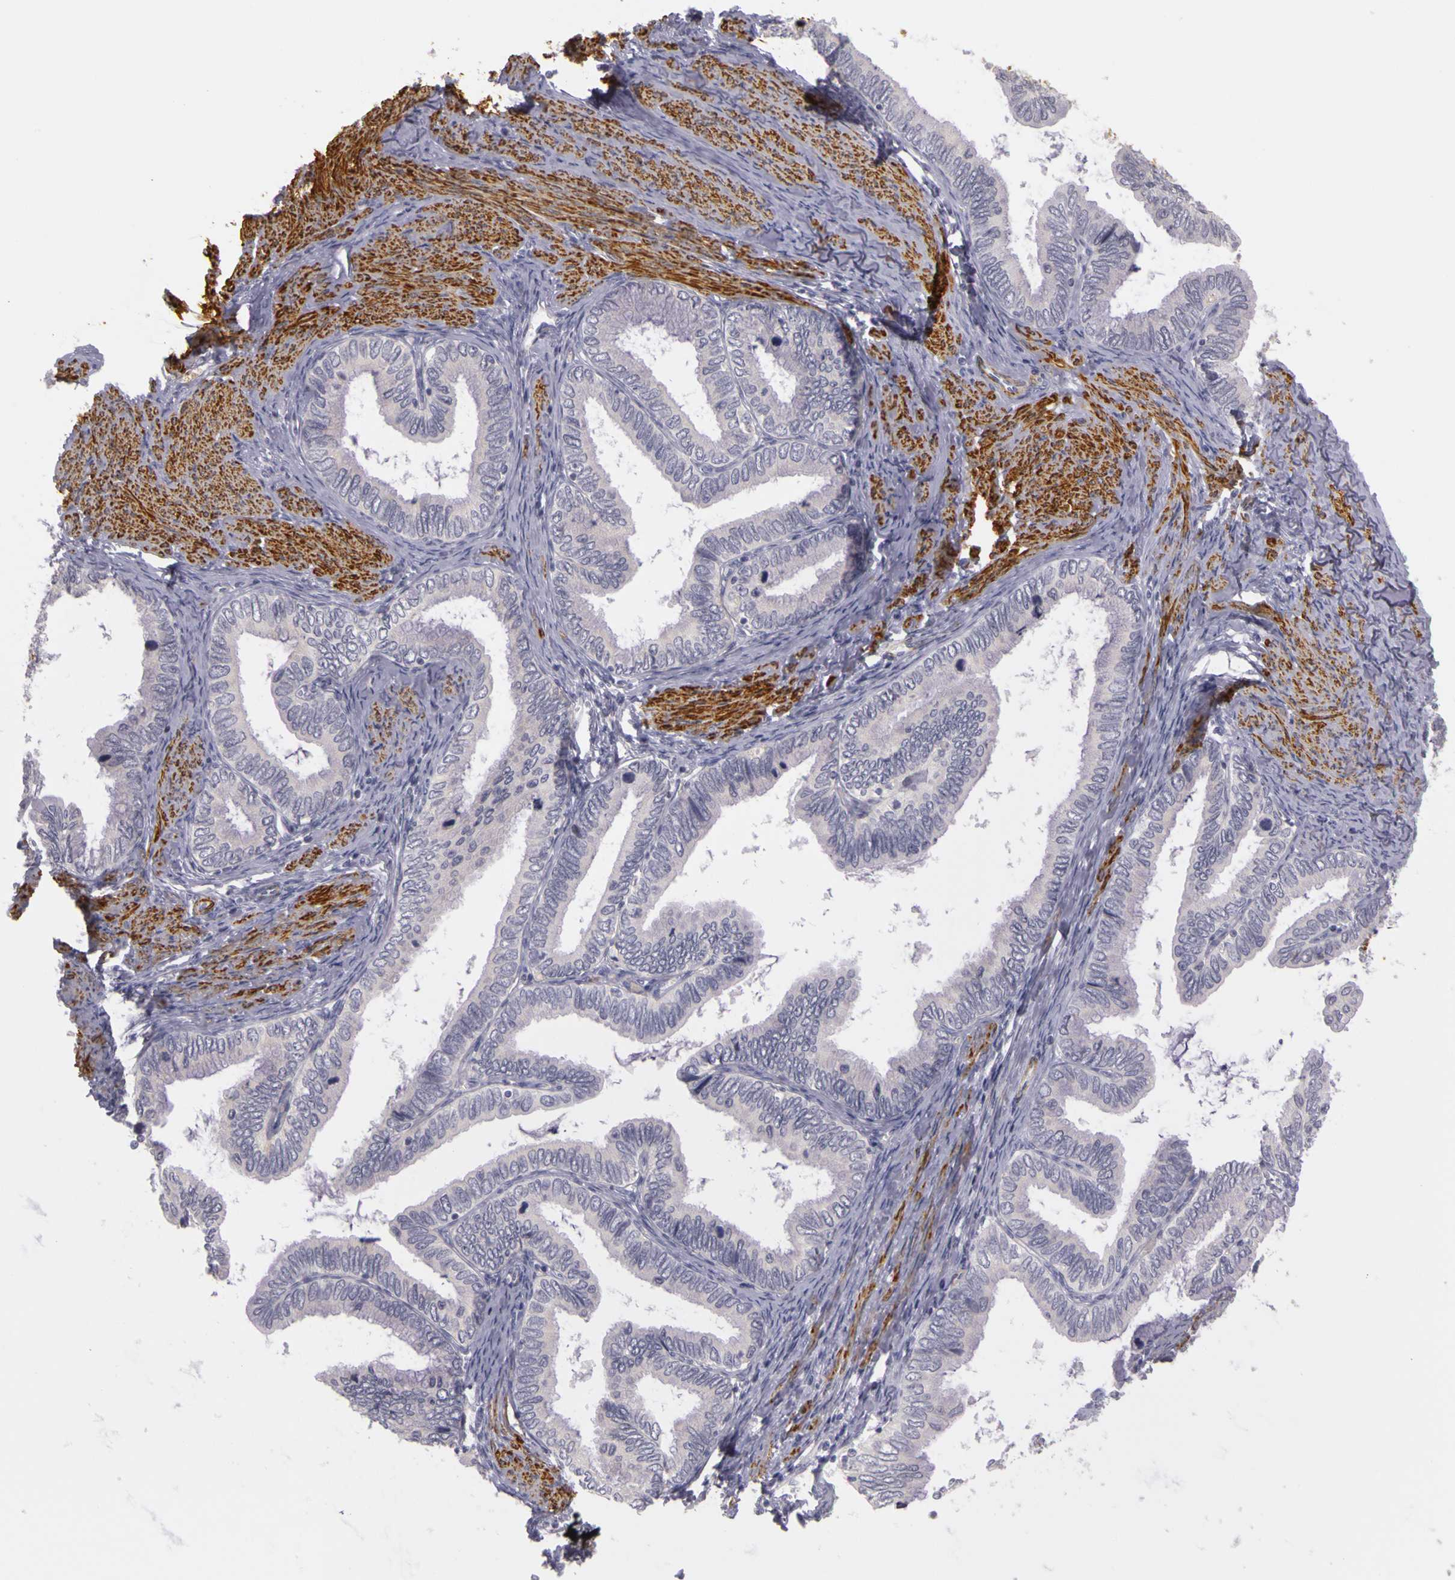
{"staining": {"intensity": "negative", "quantity": "none", "location": "none"}, "tissue": "cervical cancer", "cell_type": "Tumor cells", "image_type": "cancer", "snomed": [{"axis": "morphology", "description": "Adenocarcinoma, NOS"}, {"axis": "topography", "description": "Cervix"}], "caption": "The micrograph demonstrates no significant positivity in tumor cells of cervical cancer (adenocarcinoma).", "gene": "CNTN2", "patient": {"sex": "female", "age": 49}}